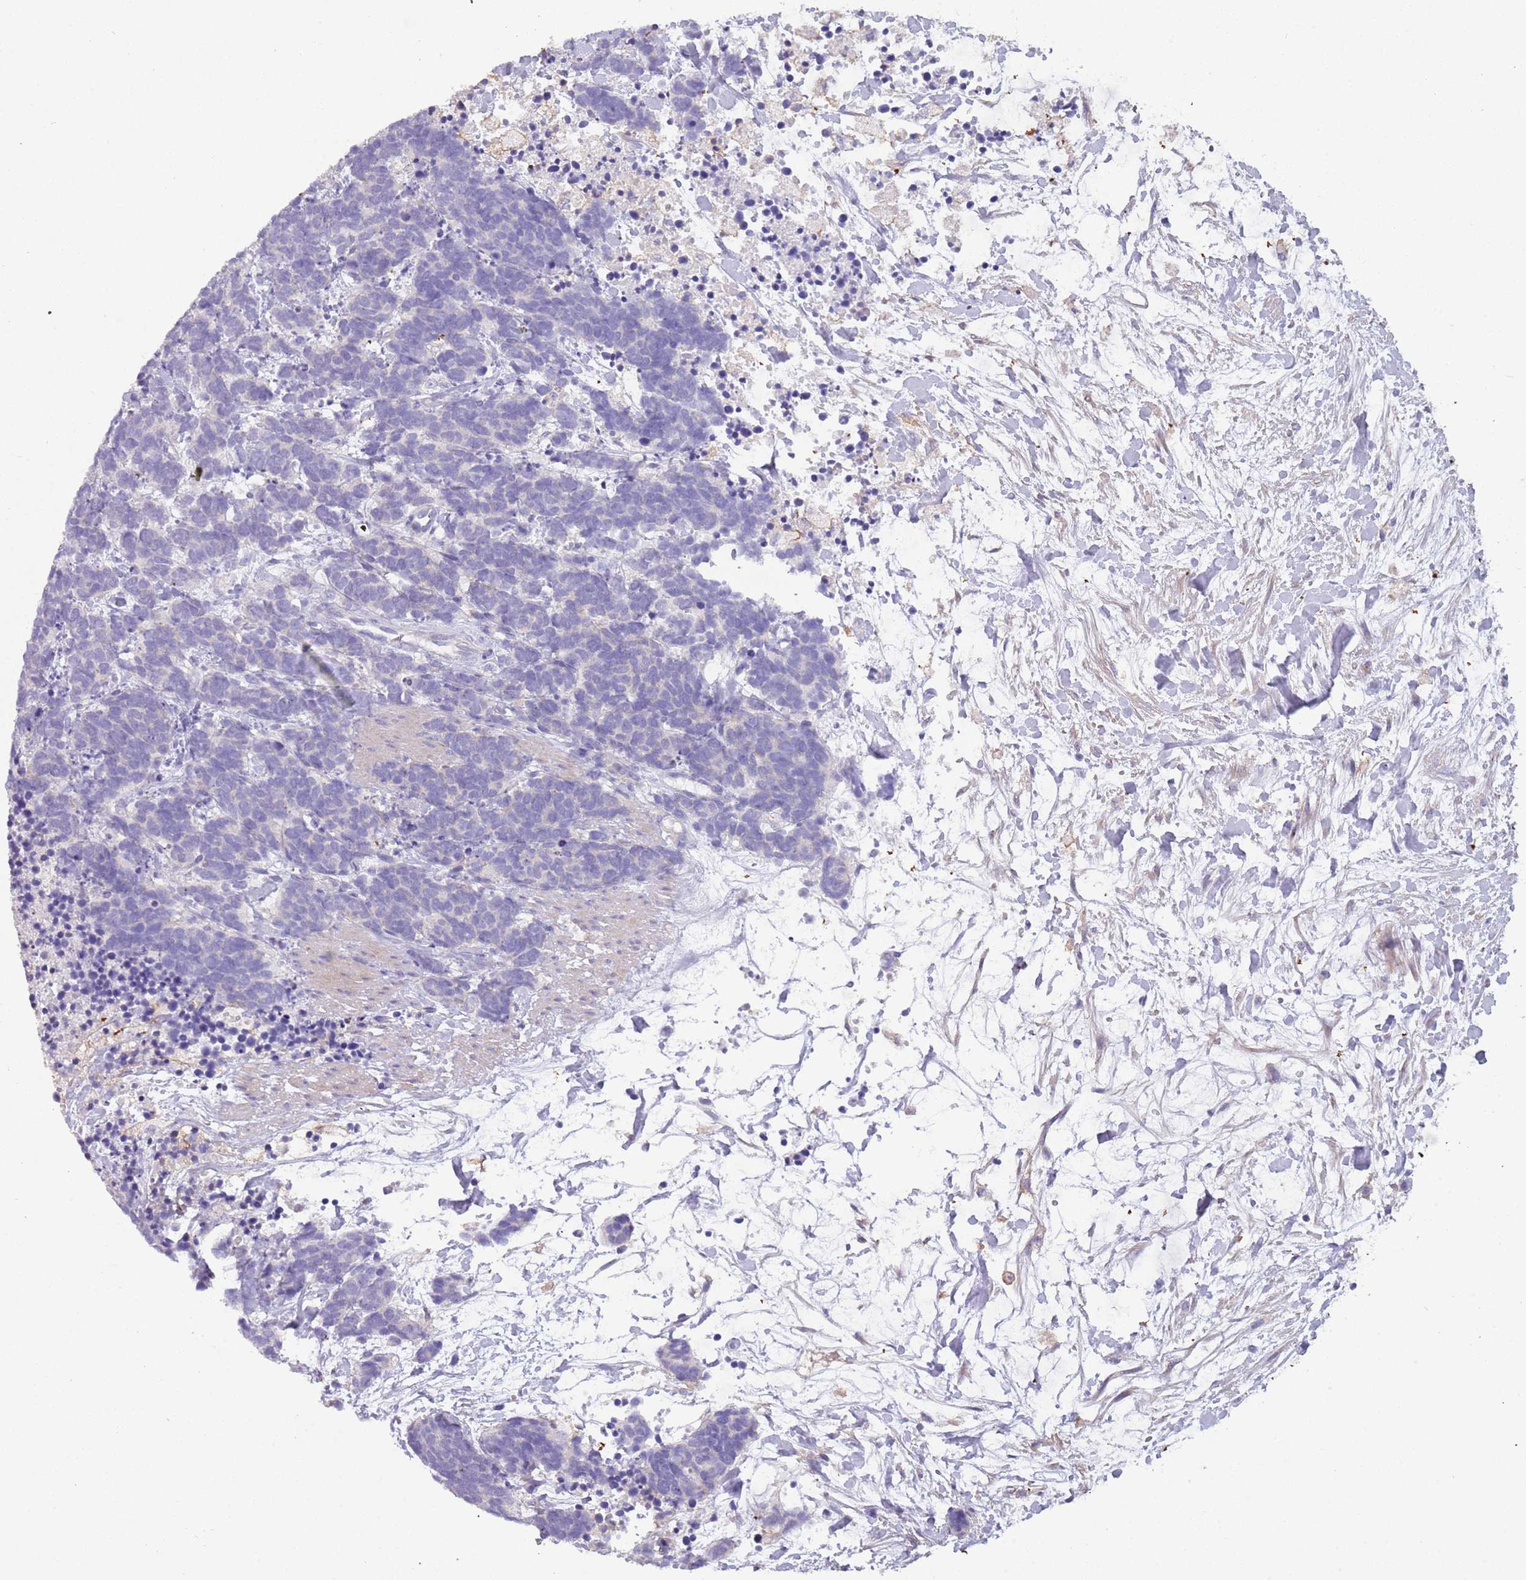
{"staining": {"intensity": "negative", "quantity": "none", "location": "none"}, "tissue": "carcinoid", "cell_type": "Tumor cells", "image_type": "cancer", "snomed": [{"axis": "morphology", "description": "Carcinoma, NOS"}, {"axis": "morphology", "description": "Carcinoid, malignant, NOS"}, {"axis": "topography", "description": "Prostate"}], "caption": "Human carcinoid stained for a protein using immunohistochemistry reveals no staining in tumor cells.", "gene": "NBPF3", "patient": {"sex": "male", "age": 57}}